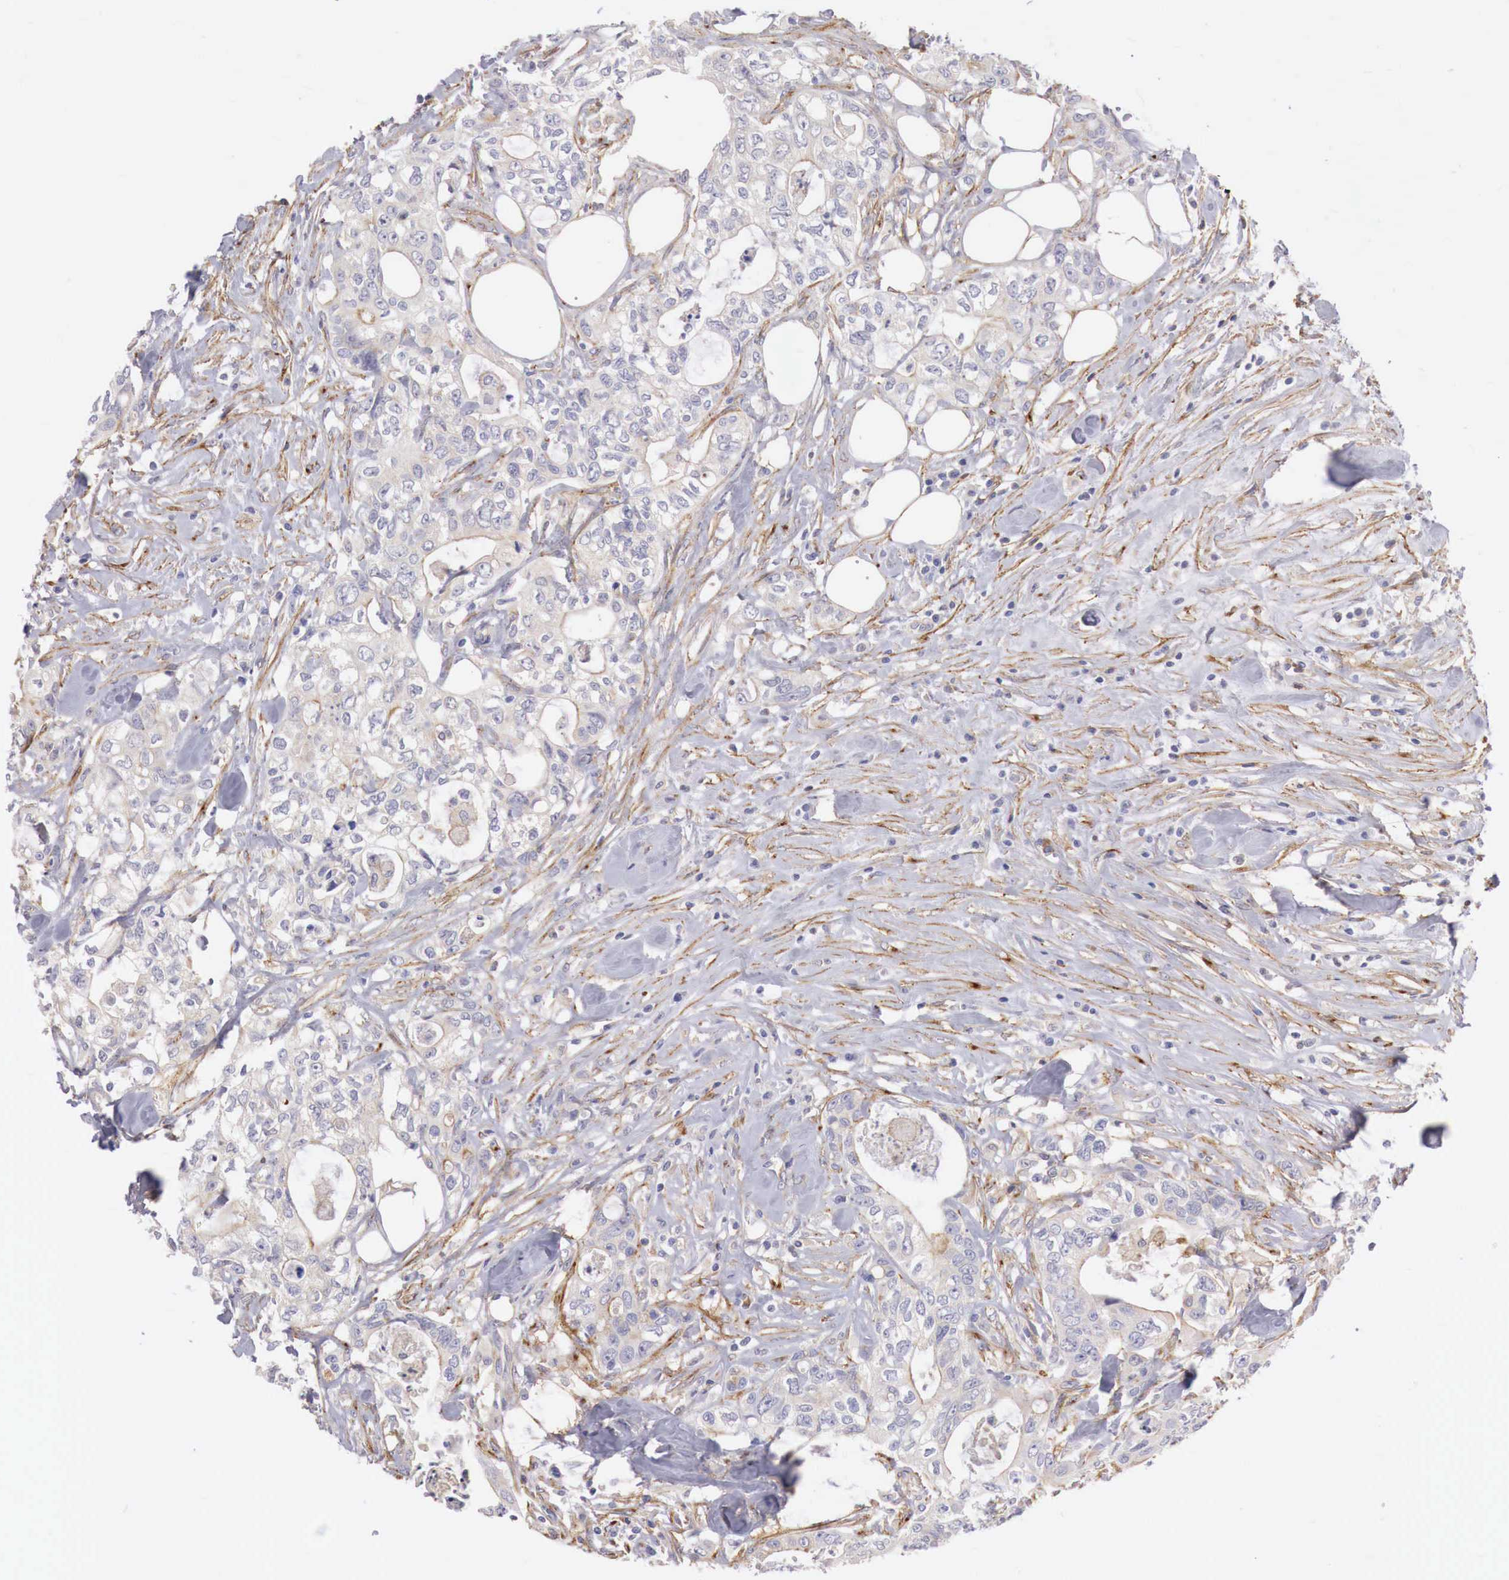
{"staining": {"intensity": "negative", "quantity": "none", "location": "none"}, "tissue": "colorectal cancer", "cell_type": "Tumor cells", "image_type": "cancer", "snomed": [{"axis": "morphology", "description": "Adenocarcinoma, NOS"}, {"axis": "topography", "description": "Rectum"}], "caption": "IHC of colorectal cancer (adenocarcinoma) demonstrates no positivity in tumor cells.", "gene": "KLHDC7B", "patient": {"sex": "female", "age": 57}}